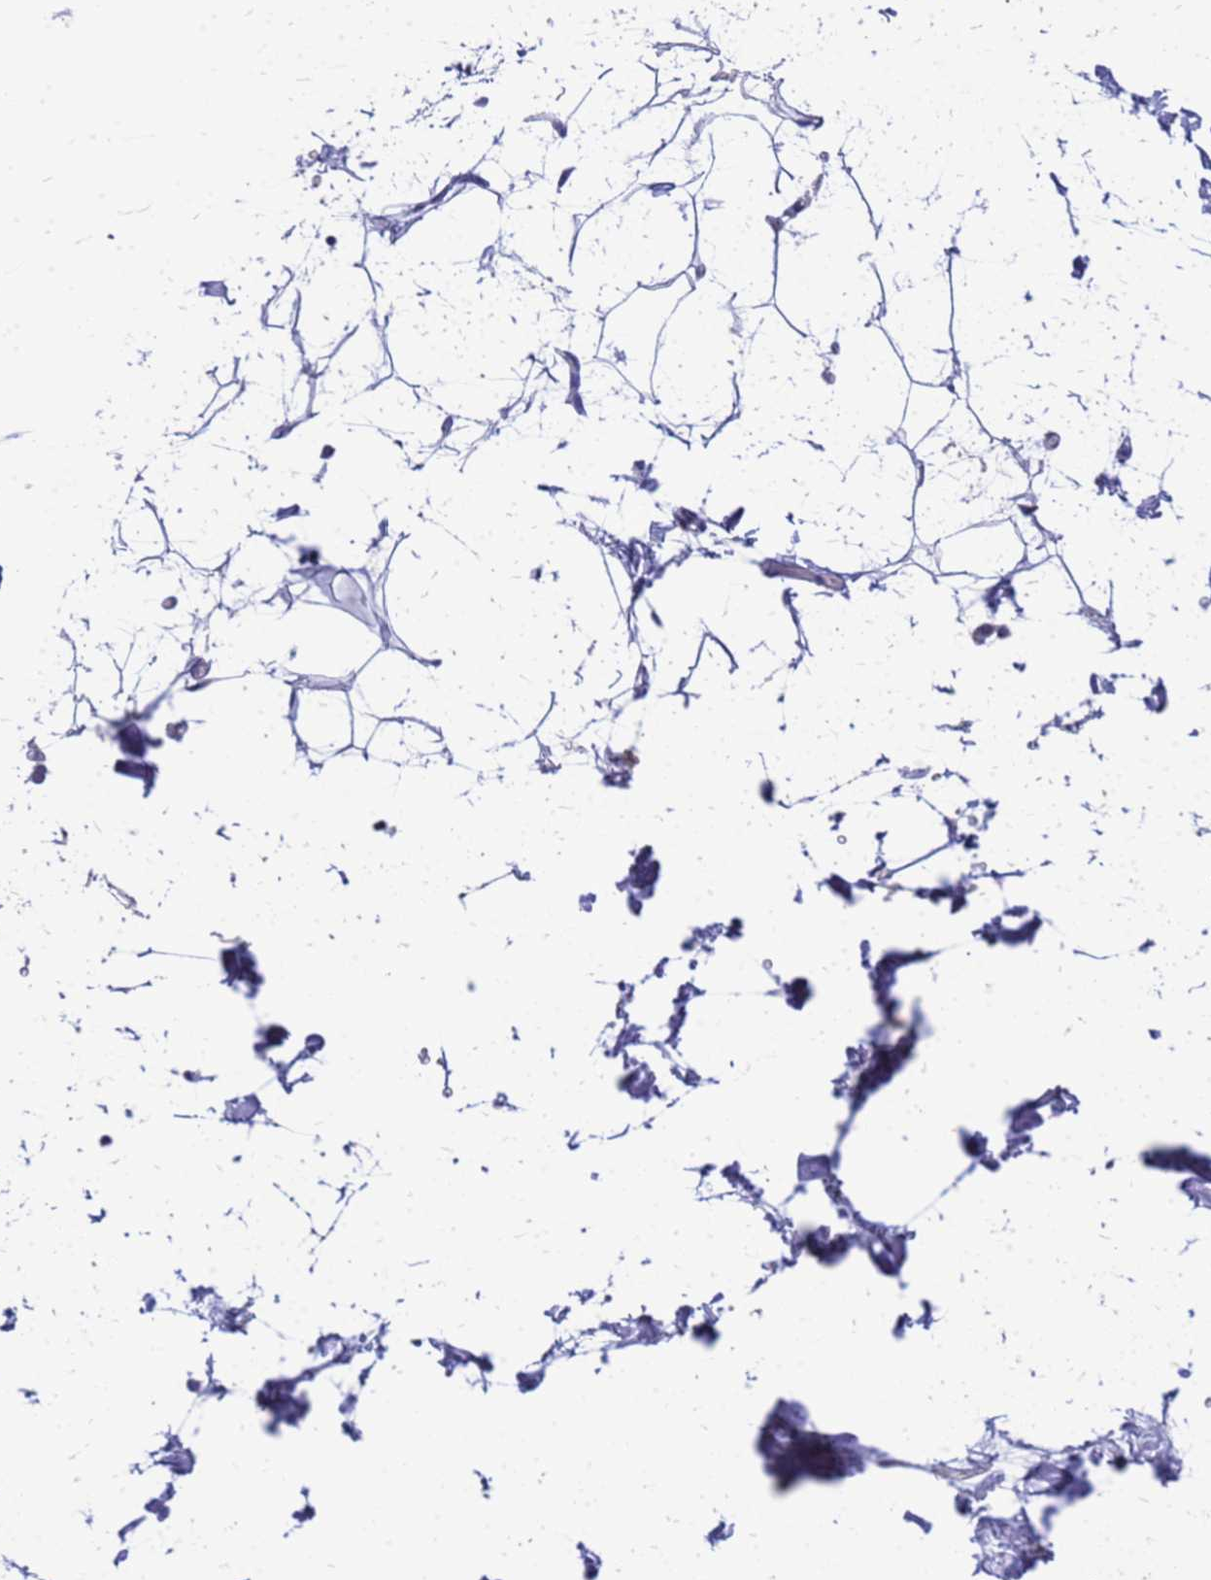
{"staining": {"intensity": "negative", "quantity": "none", "location": "none"}, "tissue": "adipose tissue", "cell_type": "Adipocytes", "image_type": "normal", "snomed": [{"axis": "morphology", "description": "Normal tissue, NOS"}, {"axis": "topography", "description": "Soft tissue"}], "caption": "Immunohistochemical staining of unremarkable human adipose tissue exhibits no significant expression in adipocytes. (IHC, brightfield microscopy, high magnification).", "gene": "OR52E2", "patient": {"sex": "male", "age": 72}}